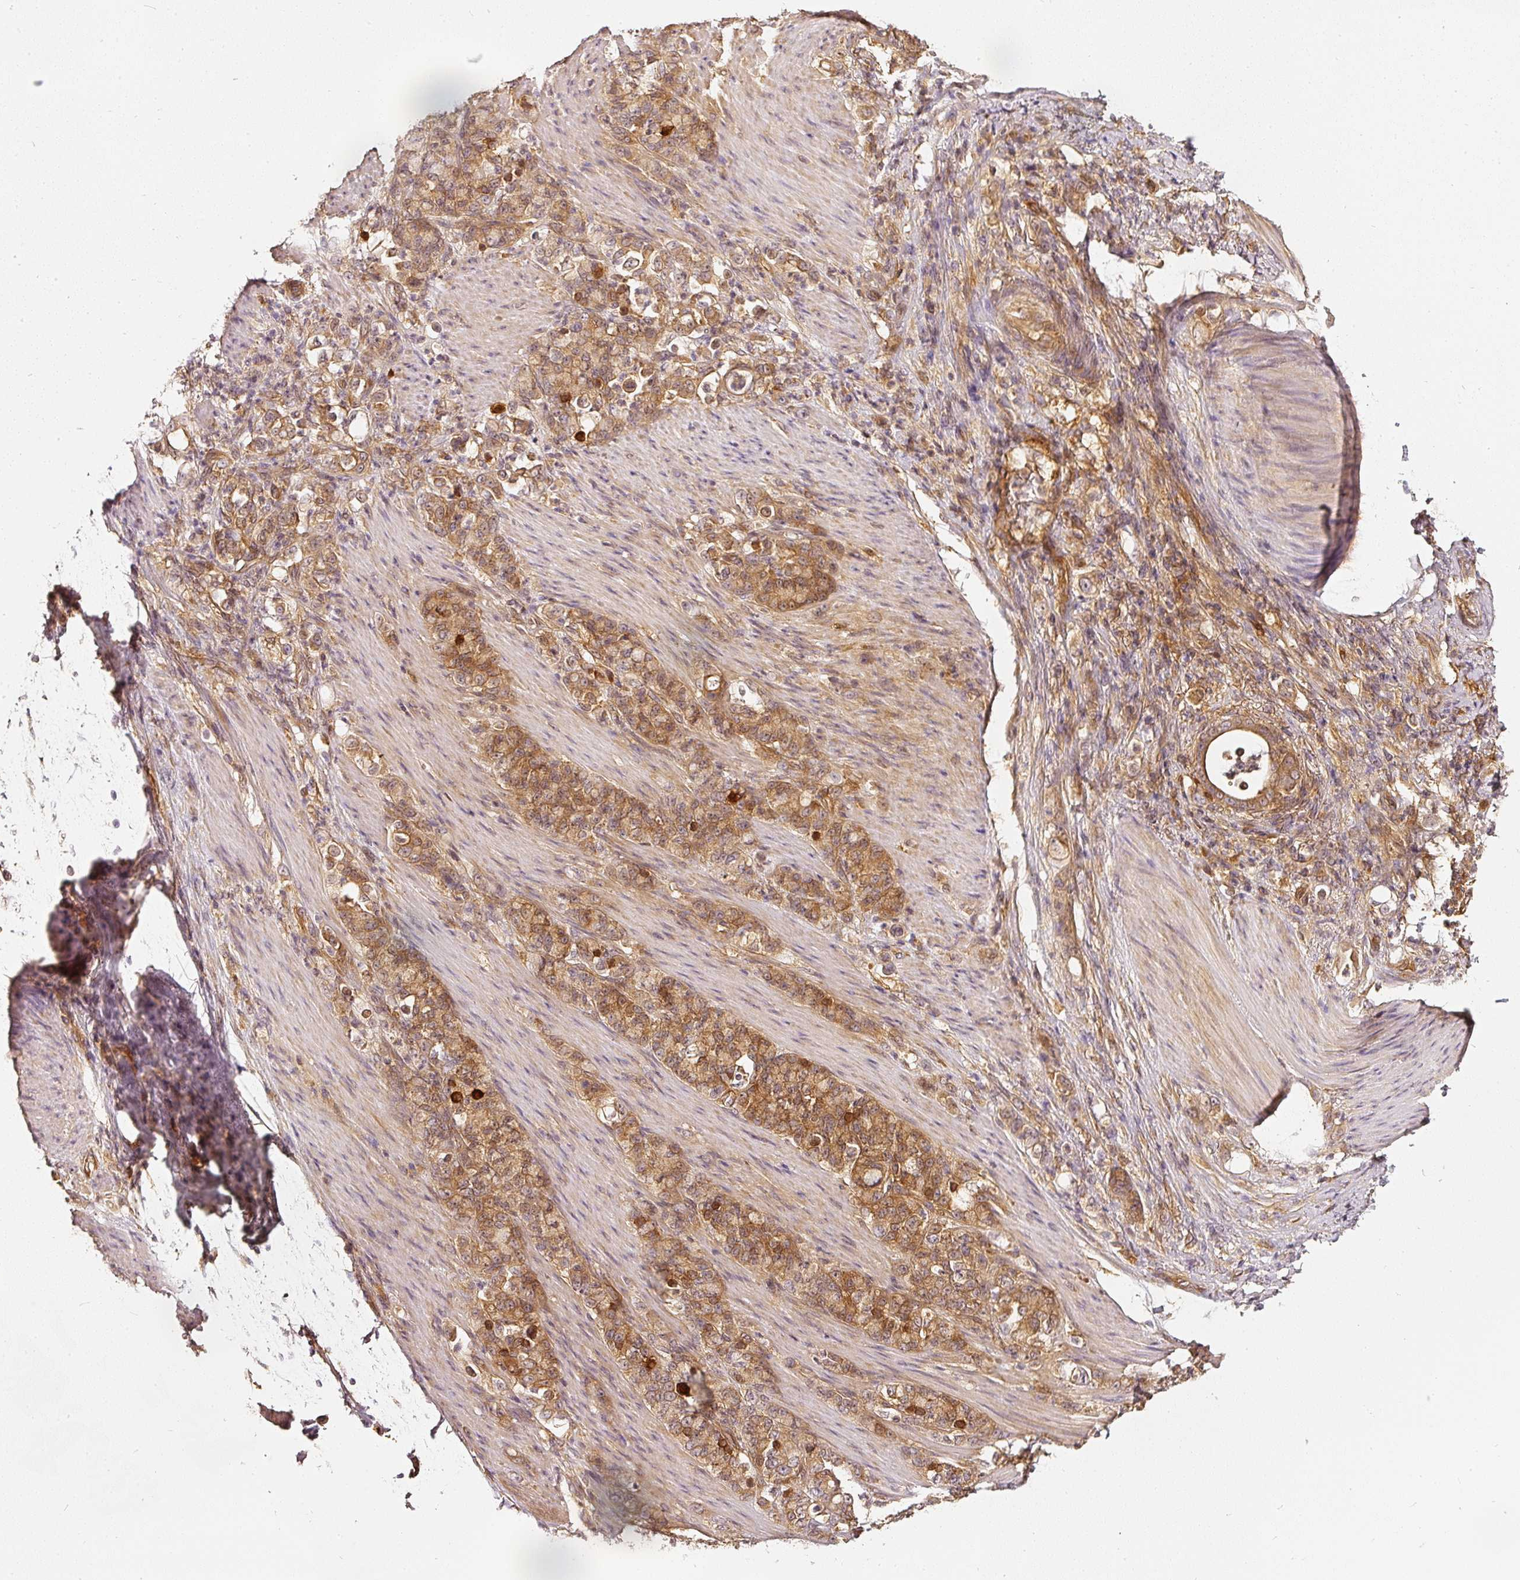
{"staining": {"intensity": "moderate", "quantity": ">75%", "location": "cytoplasmic/membranous,nuclear"}, "tissue": "stomach cancer", "cell_type": "Tumor cells", "image_type": "cancer", "snomed": [{"axis": "morphology", "description": "Adenocarcinoma, NOS"}, {"axis": "topography", "description": "Stomach"}], "caption": "Immunohistochemistry (DAB) staining of human stomach adenocarcinoma demonstrates moderate cytoplasmic/membranous and nuclear protein positivity in approximately >75% of tumor cells.", "gene": "ASMTL", "patient": {"sex": "female", "age": 79}}